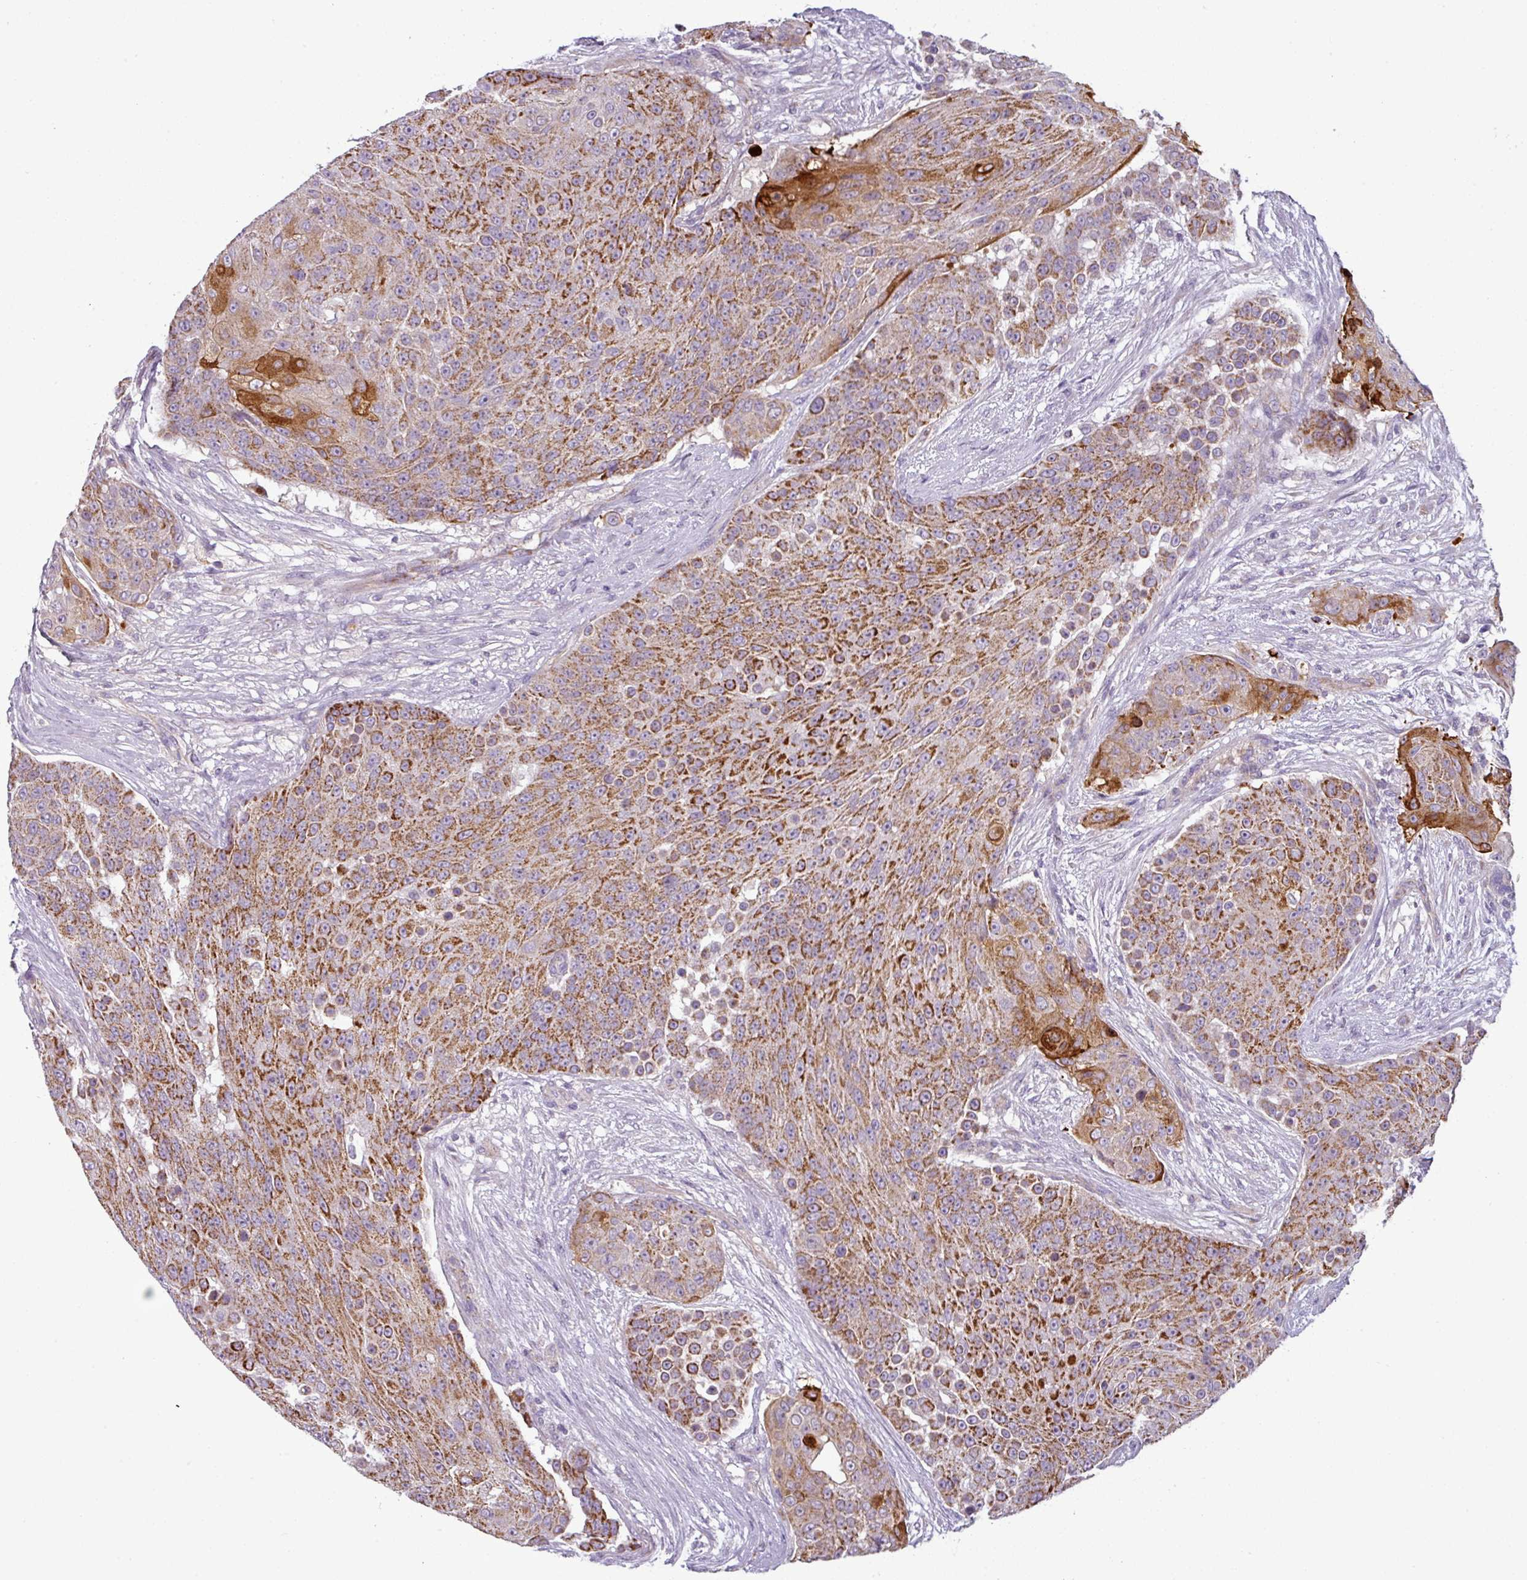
{"staining": {"intensity": "moderate", "quantity": ">75%", "location": "cytoplasmic/membranous"}, "tissue": "urothelial cancer", "cell_type": "Tumor cells", "image_type": "cancer", "snomed": [{"axis": "morphology", "description": "Urothelial carcinoma, High grade"}, {"axis": "topography", "description": "Urinary bladder"}], "caption": "High-magnification brightfield microscopy of urothelial carcinoma (high-grade) stained with DAB (brown) and counterstained with hematoxylin (blue). tumor cells exhibit moderate cytoplasmic/membranous positivity is identified in approximately>75% of cells.", "gene": "PNMA6A", "patient": {"sex": "female", "age": 63}}